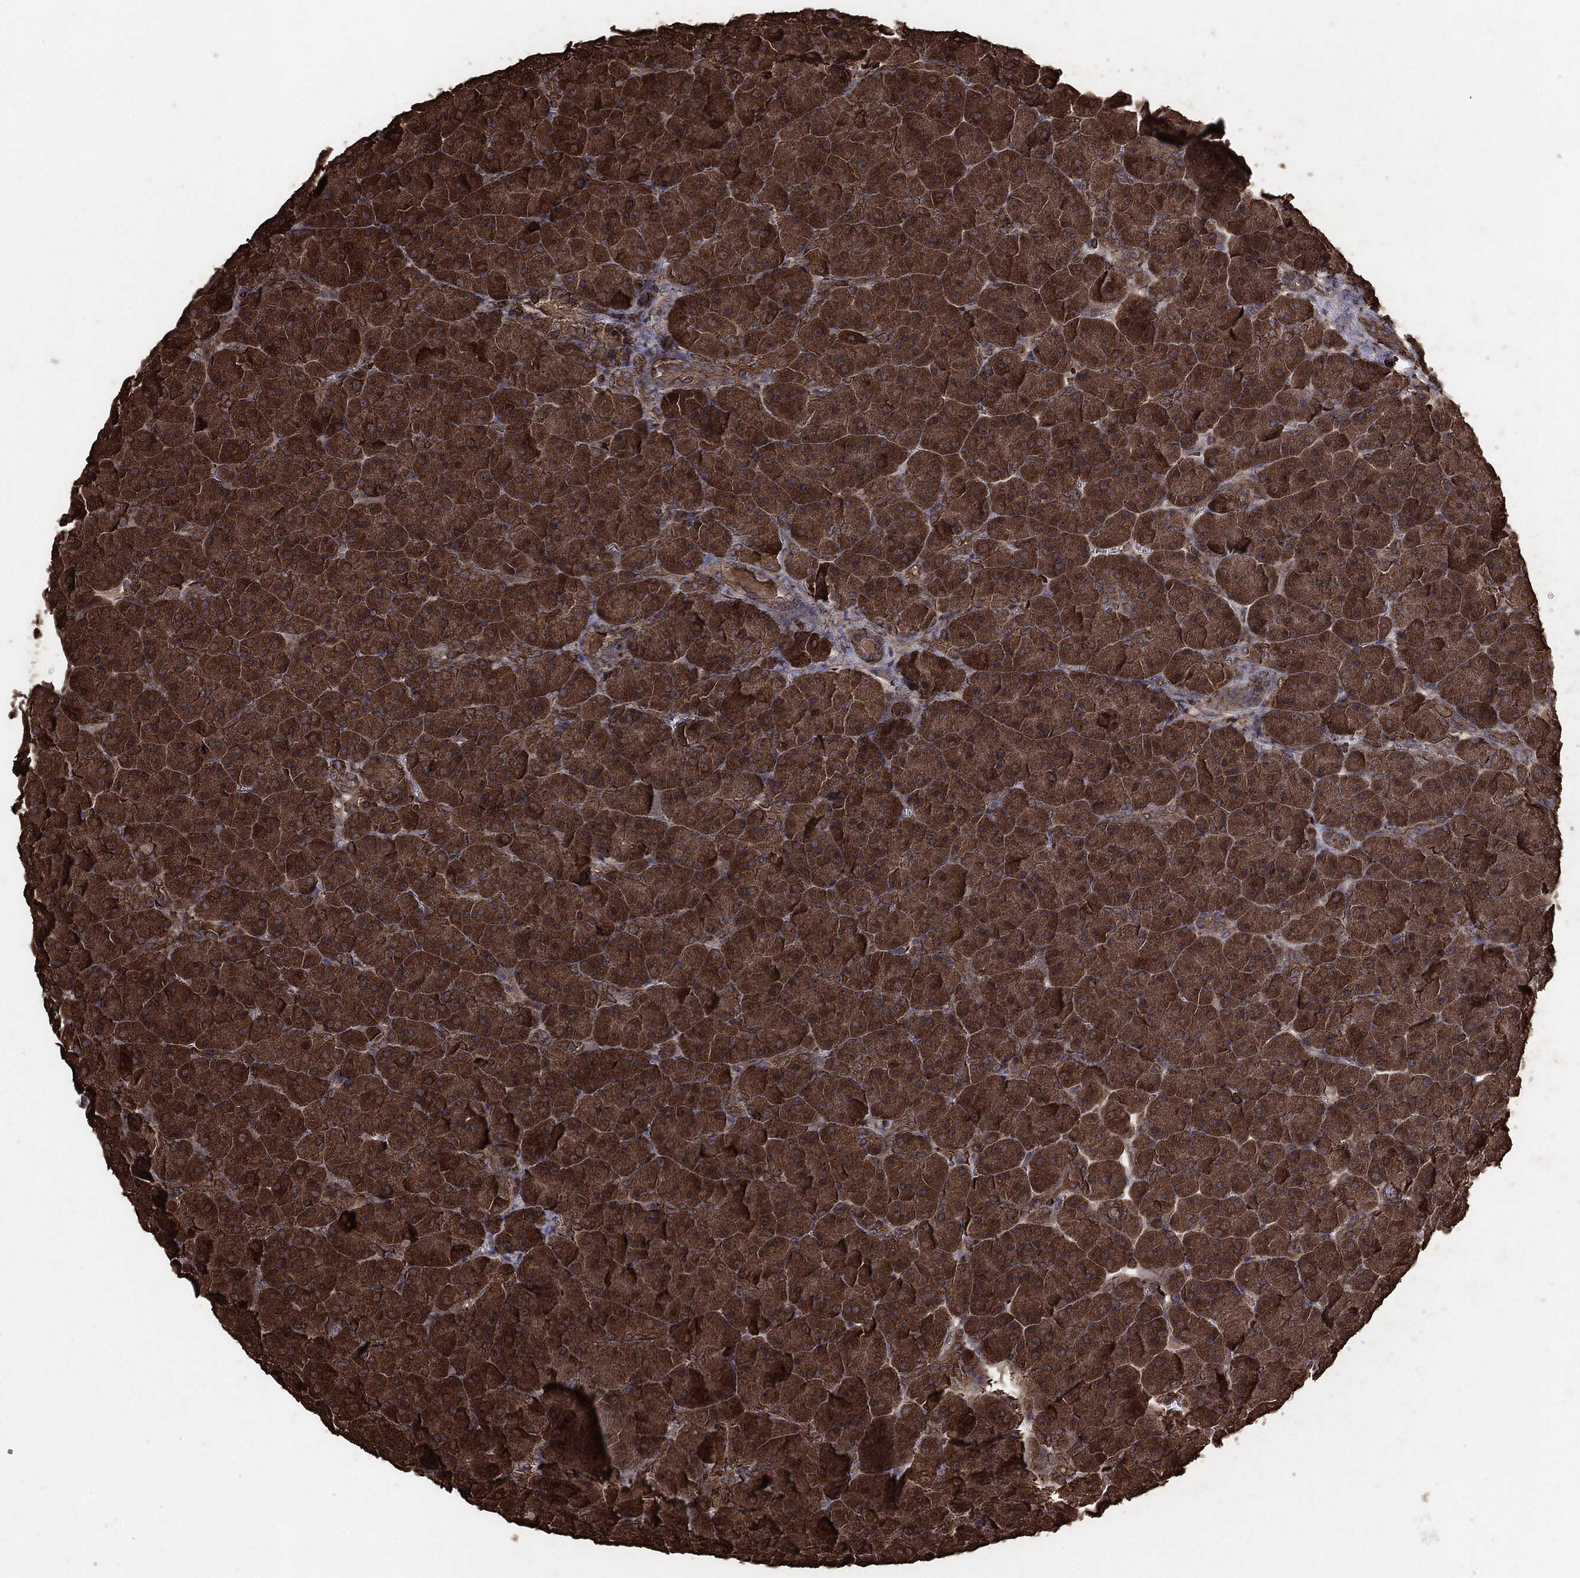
{"staining": {"intensity": "strong", "quantity": ">75%", "location": "cytoplasmic/membranous"}, "tissue": "pancreas", "cell_type": "Exocrine glandular cells", "image_type": "normal", "snomed": [{"axis": "morphology", "description": "Normal tissue, NOS"}, {"axis": "topography", "description": "Pancreas"}], "caption": "The immunohistochemical stain labels strong cytoplasmic/membranous expression in exocrine glandular cells of normal pancreas. The staining is performed using DAB (3,3'-diaminobenzidine) brown chromogen to label protein expression. The nuclei are counter-stained blue using hematoxylin.", "gene": "MTOR", "patient": {"sex": "male", "age": 61}}